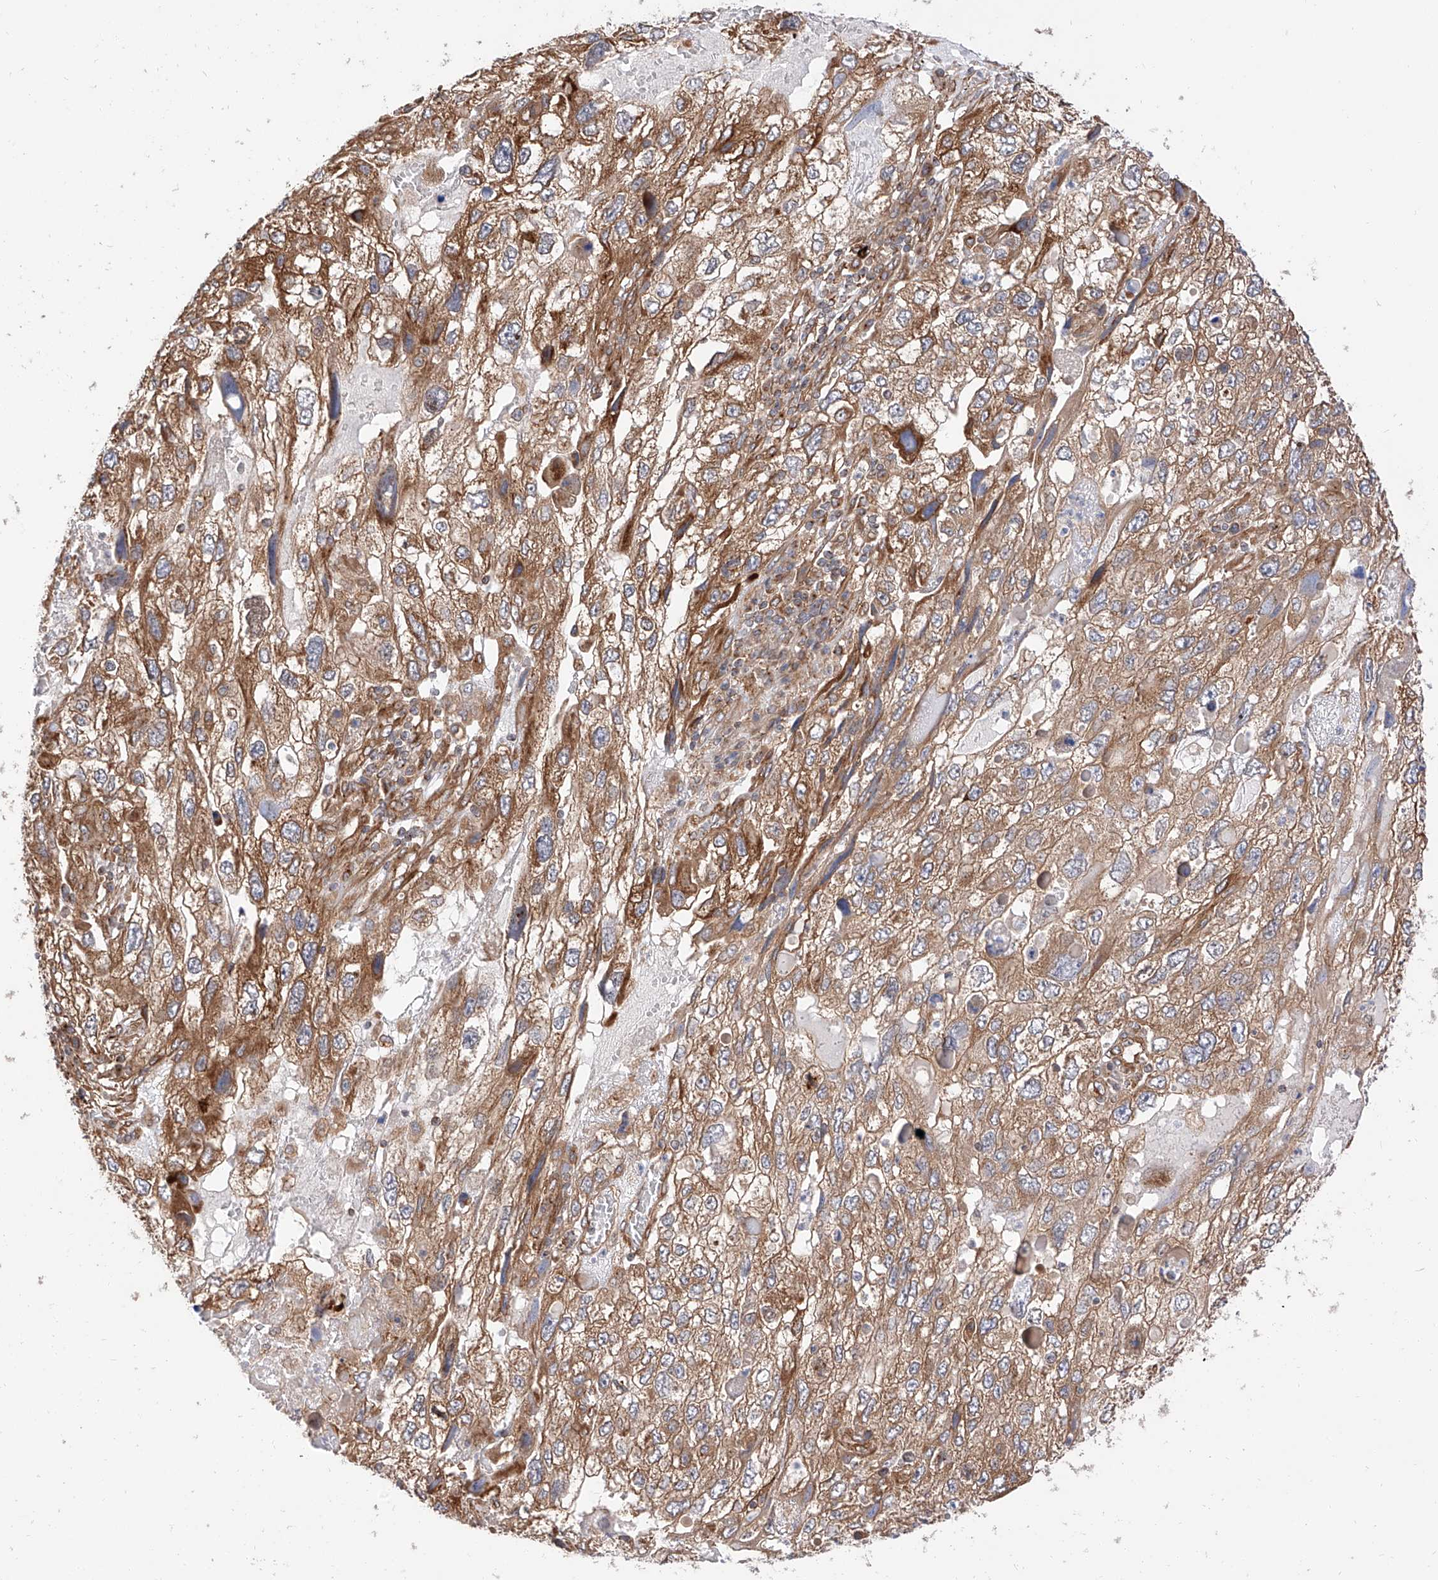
{"staining": {"intensity": "moderate", "quantity": ">75%", "location": "cytoplasmic/membranous"}, "tissue": "endometrial cancer", "cell_type": "Tumor cells", "image_type": "cancer", "snomed": [{"axis": "morphology", "description": "Adenocarcinoma, NOS"}, {"axis": "topography", "description": "Endometrium"}], "caption": "Human endometrial cancer (adenocarcinoma) stained with a protein marker reveals moderate staining in tumor cells.", "gene": "ISCA2", "patient": {"sex": "female", "age": 49}}